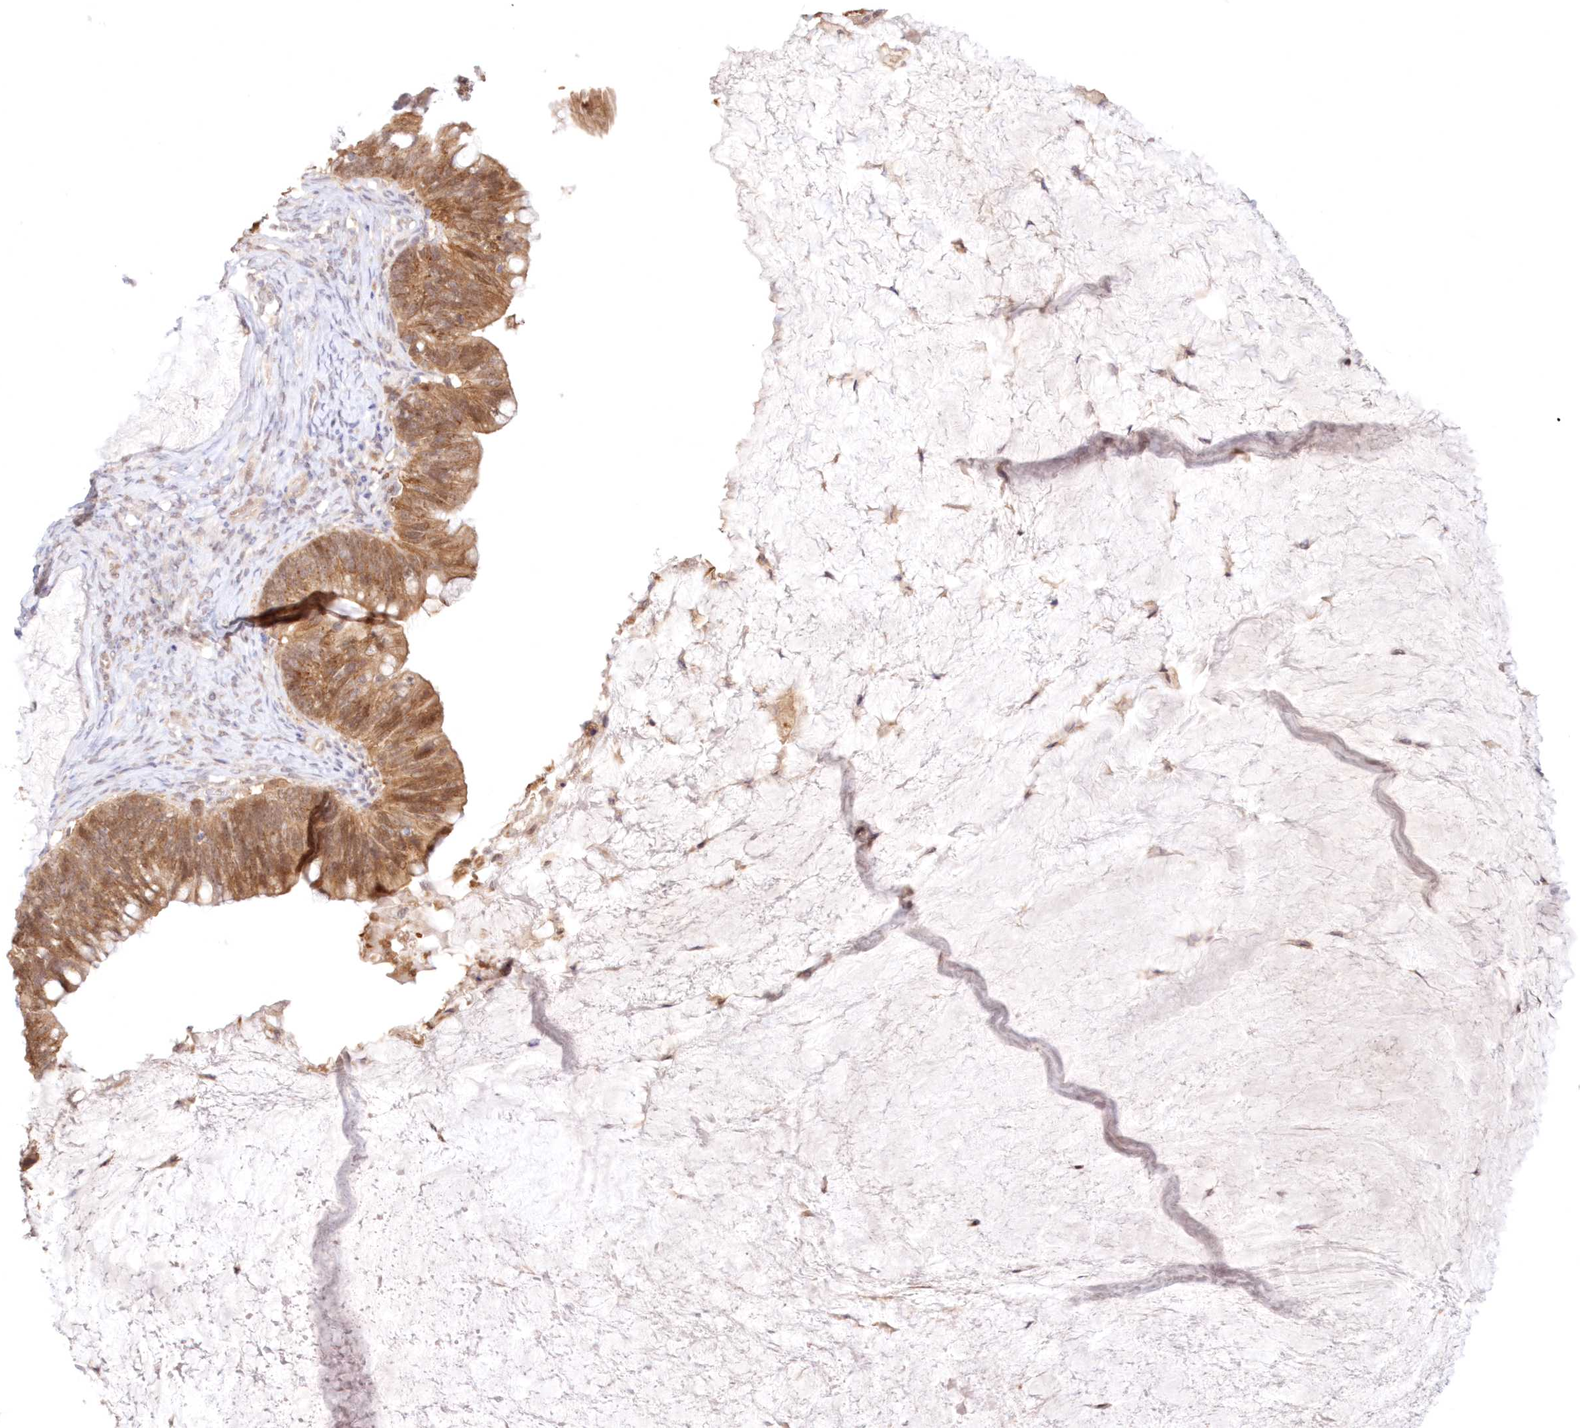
{"staining": {"intensity": "moderate", "quantity": ">75%", "location": "cytoplasmic/membranous,nuclear"}, "tissue": "ovarian cancer", "cell_type": "Tumor cells", "image_type": "cancer", "snomed": [{"axis": "morphology", "description": "Cystadenocarcinoma, mucinous, NOS"}, {"axis": "topography", "description": "Ovary"}], "caption": "This is an image of IHC staining of ovarian mucinous cystadenocarcinoma, which shows moderate expression in the cytoplasmic/membranous and nuclear of tumor cells.", "gene": "RNPEP", "patient": {"sex": "female", "age": 61}}